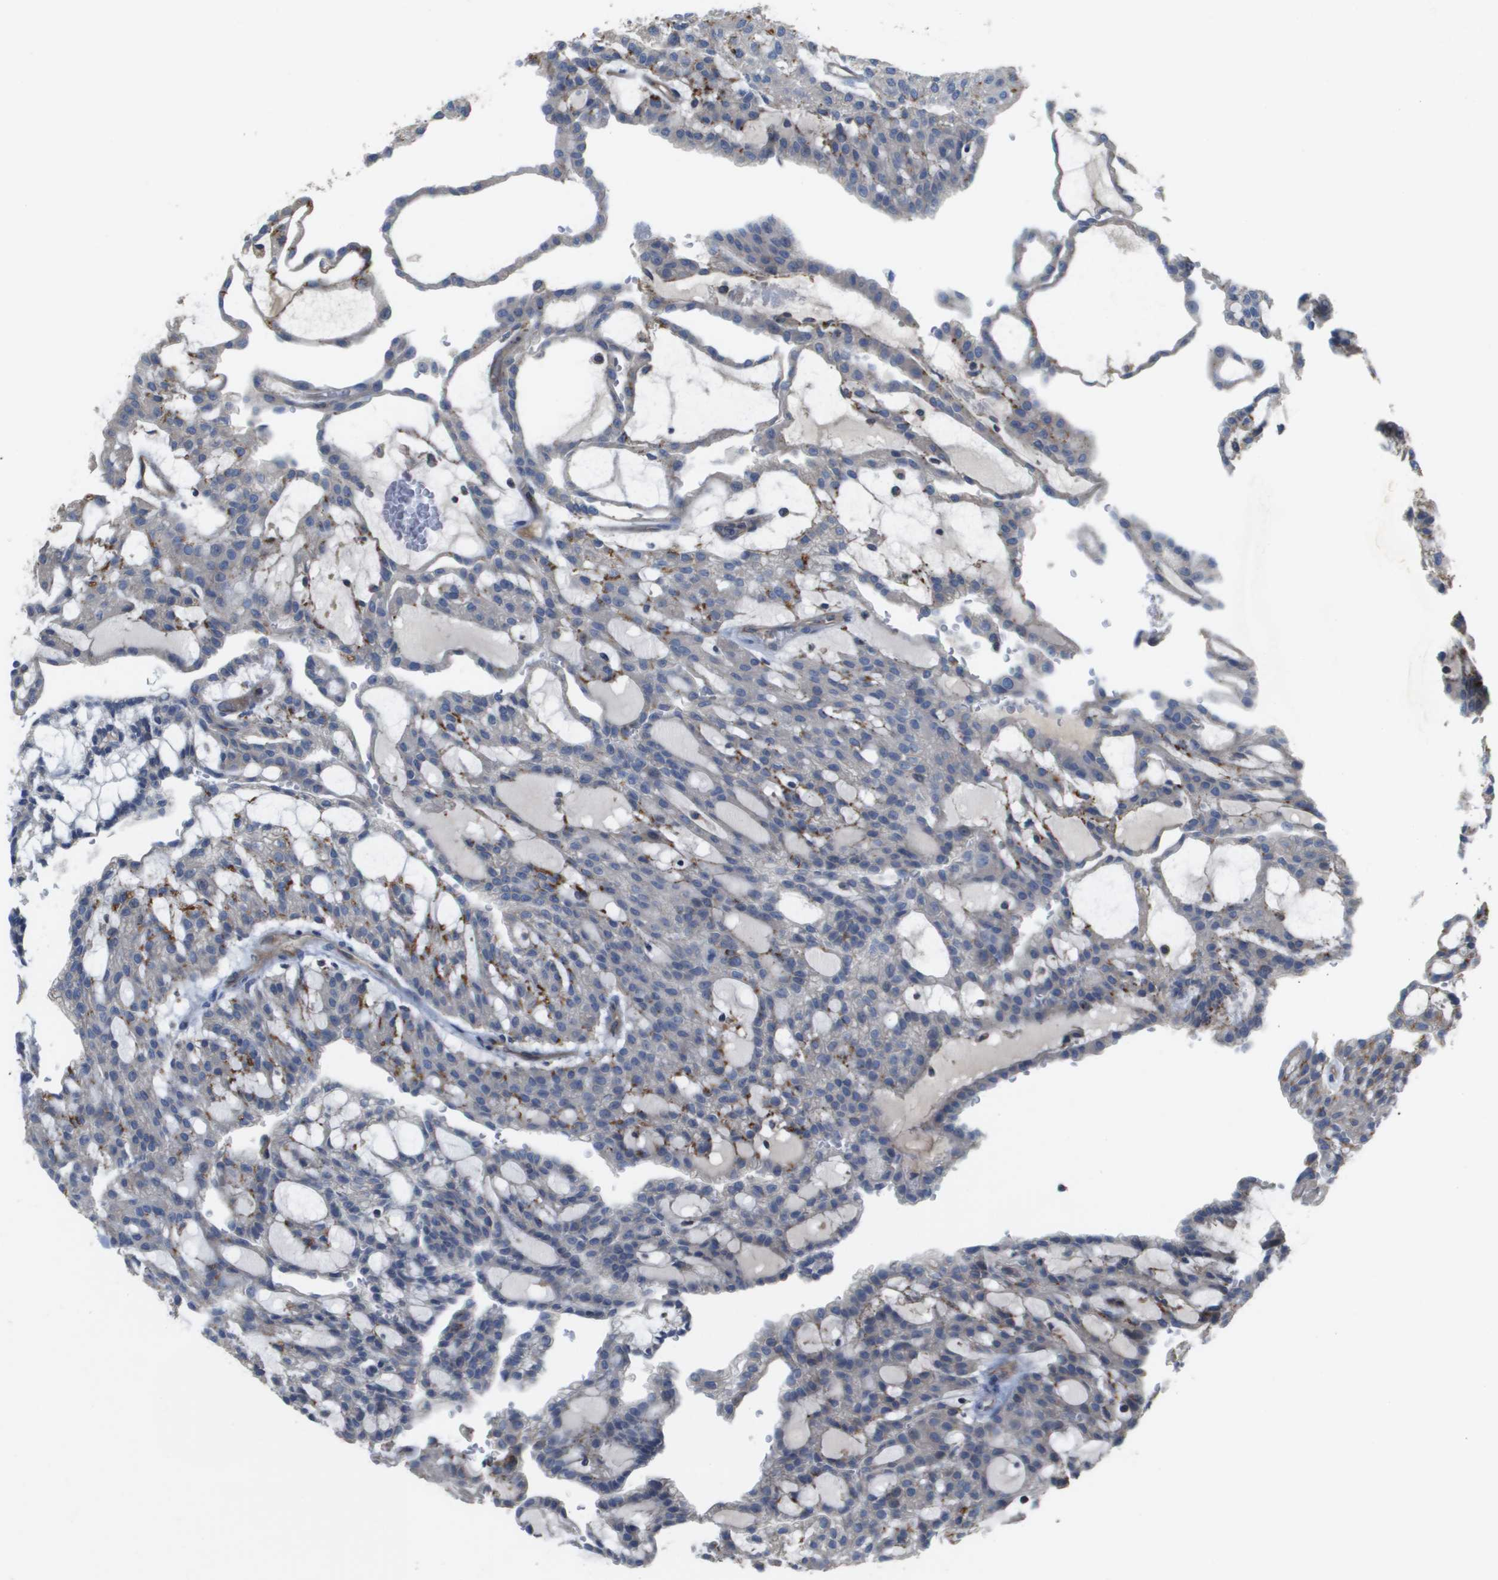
{"staining": {"intensity": "moderate", "quantity": "25%-75%", "location": "cytoplasmic/membranous"}, "tissue": "renal cancer", "cell_type": "Tumor cells", "image_type": "cancer", "snomed": [{"axis": "morphology", "description": "Adenocarcinoma, NOS"}, {"axis": "topography", "description": "Kidney"}], "caption": "Renal cancer stained with a brown dye displays moderate cytoplasmic/membranous positive expression in approximately 25%-75% of tumor cells.", "gene": "CASP10", "patient": {"sex": "male", "age": 63}}